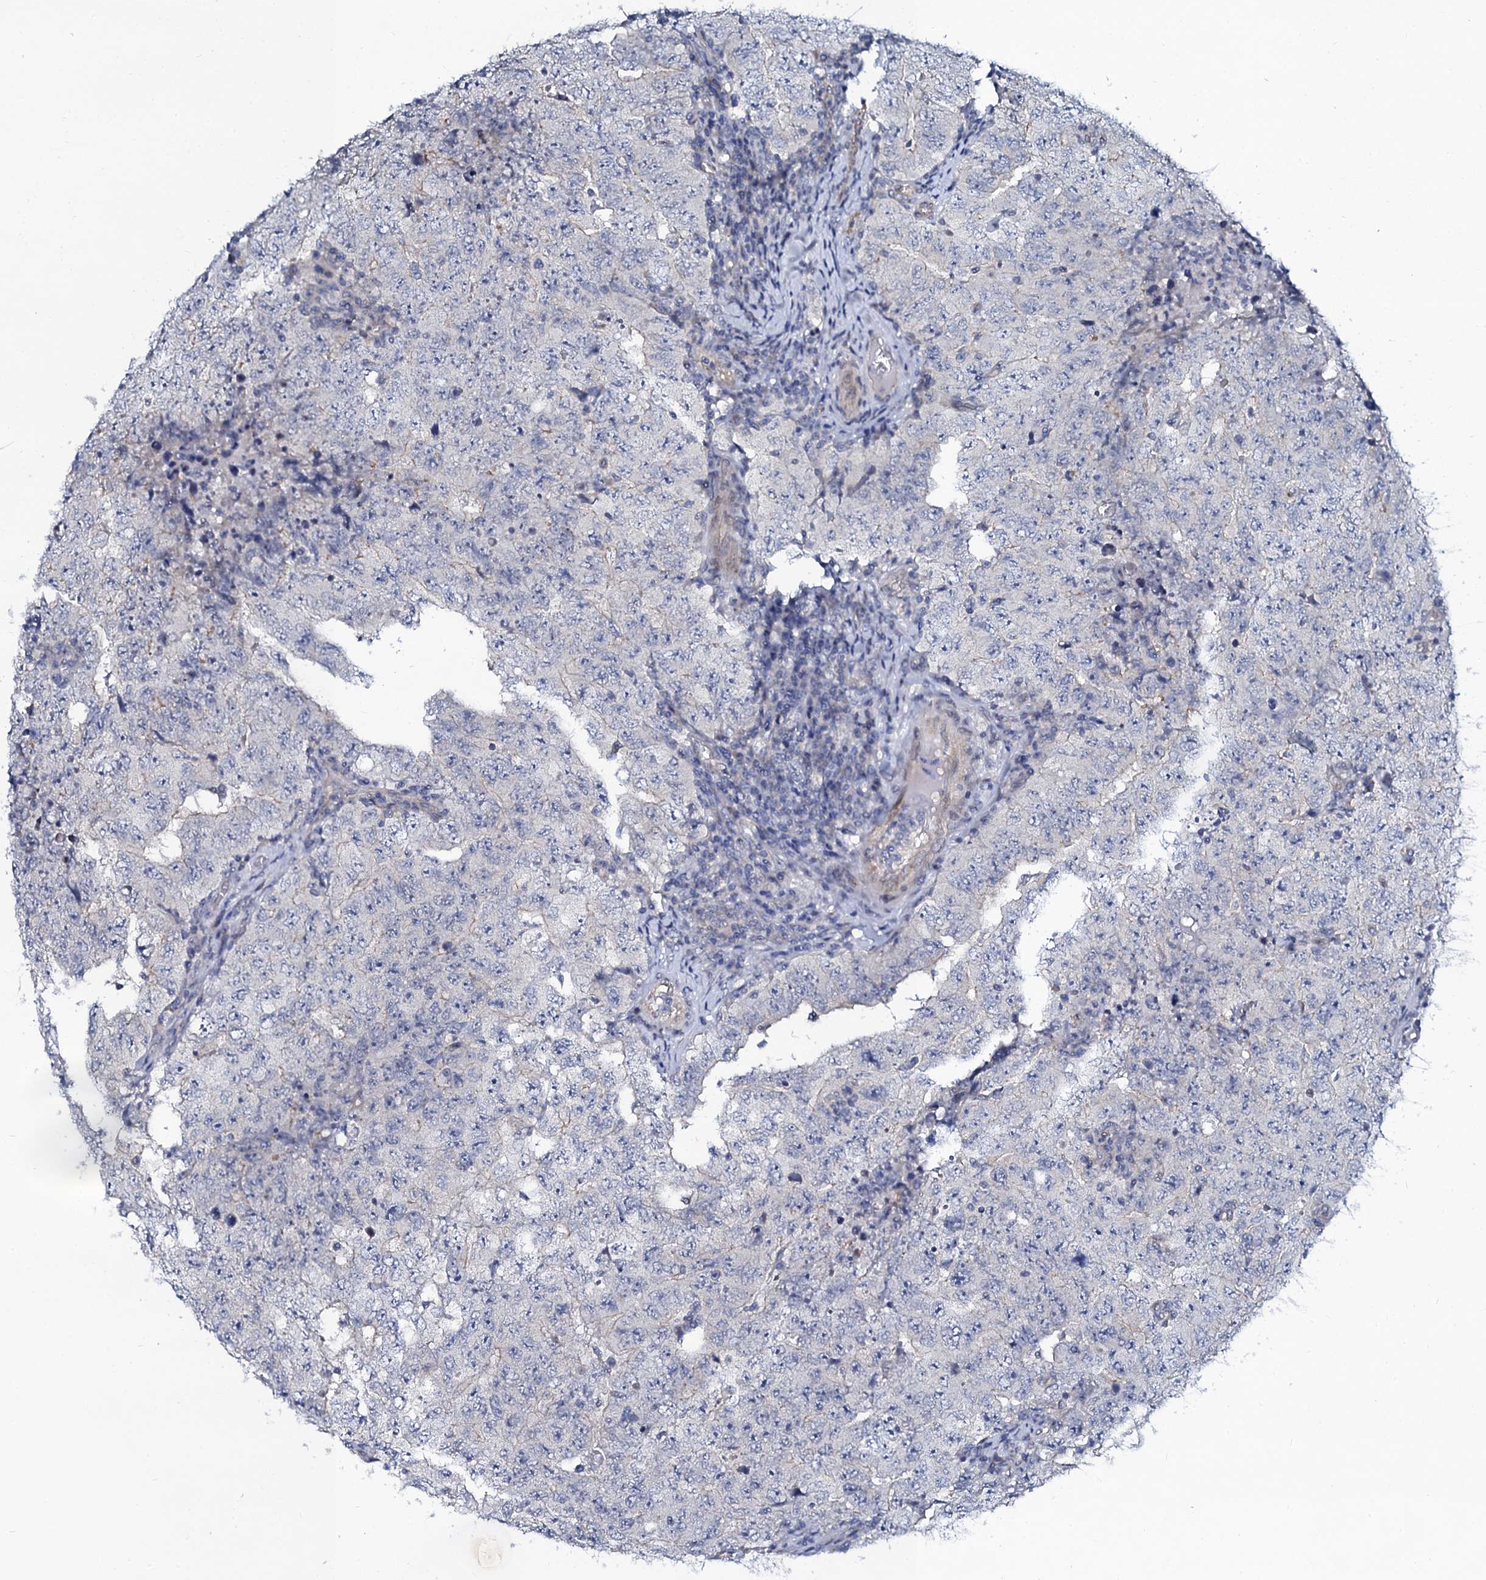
{"staining": {"intensity": "negative", "quantity": "none", "location": "none"}, "tissue": "testis cancer", "cell_type": "Tumor cells", "image_type": "cancer", "snomed": [{"axis": "morphology", "description": "Carcinoma, Embryonal, NOS"}, {"axis": "topography", "description": "Testis"}], "caption": "Image shows no protein staining in tumor cells of testis cancer (embryonal carcinoma) tissue. Nuclei are stained in blue.", "gene": "C10orf88", "patient": {"sex": "male", "age": 26}}